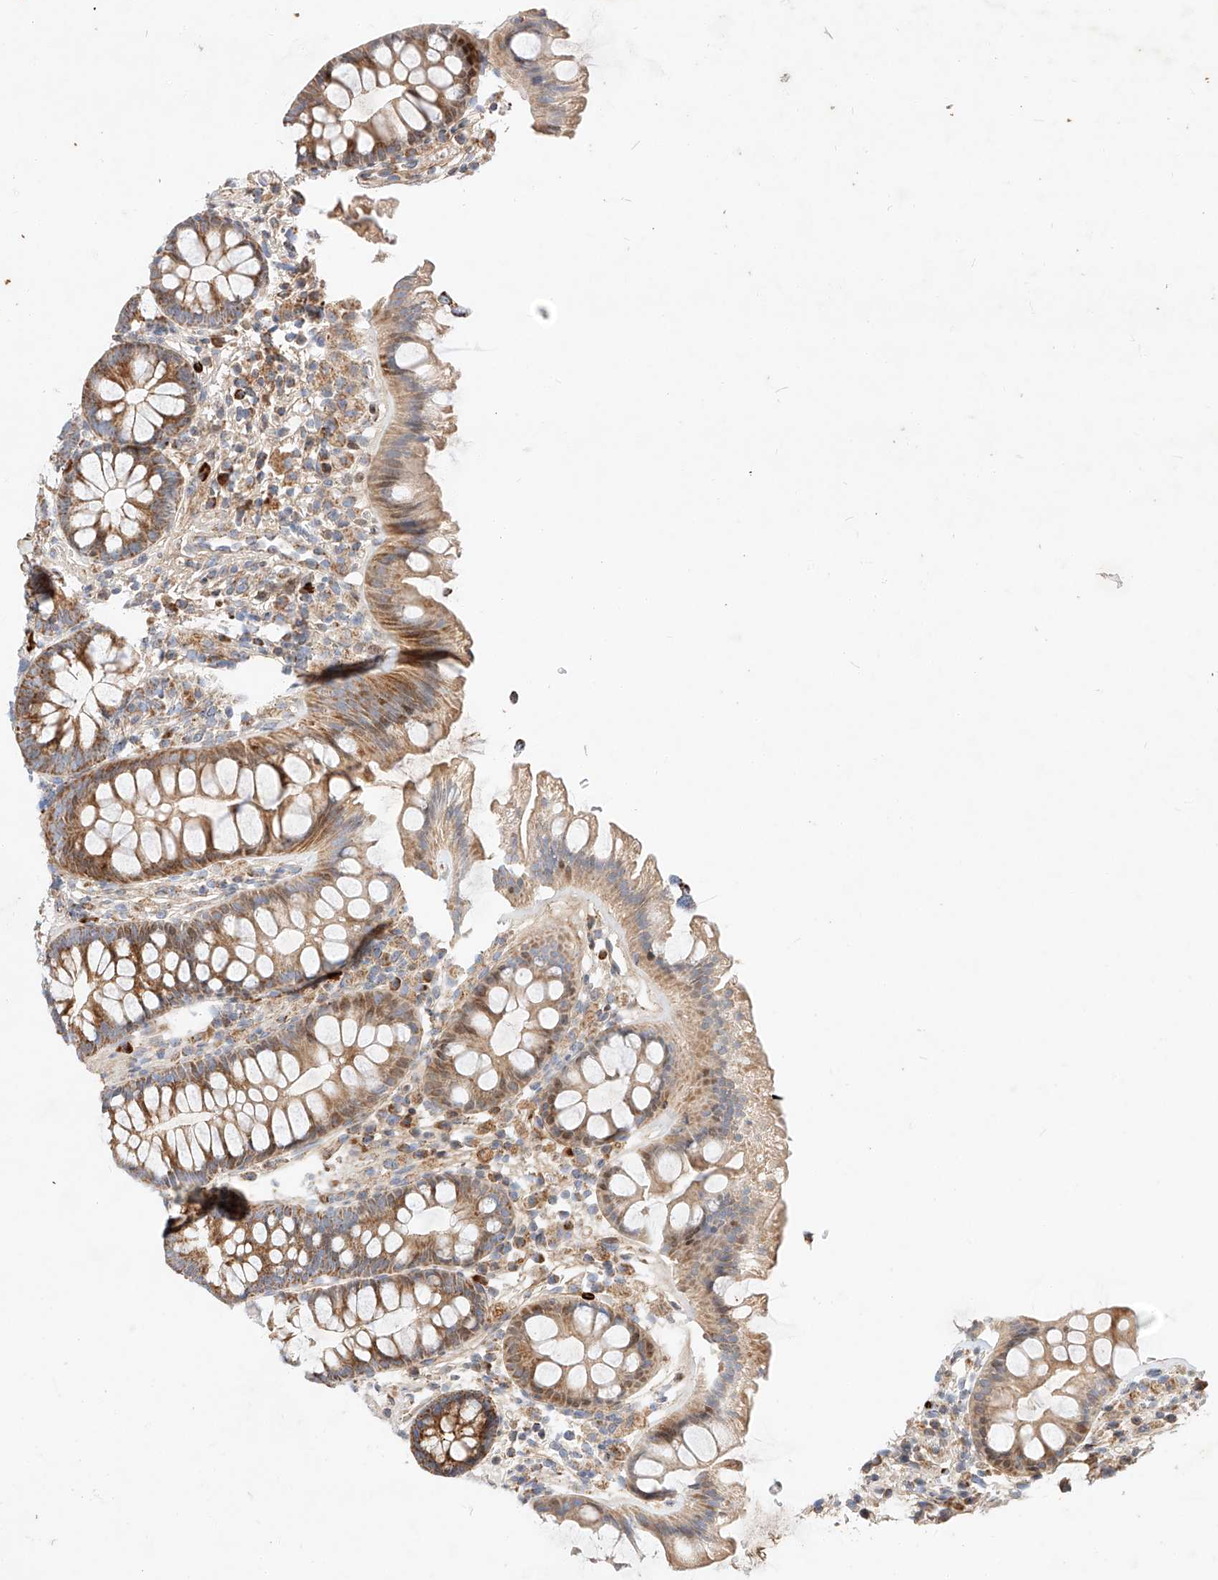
{"staining": {"intensity": "negative", "quantity": "none", "location": "none"}, "tissue": "colon", "cell_type": "Endothelial cells", "image_type": "normal", "snomed": [{"axis": "morphology", "description": "Normal tissue, NOS"}, {"axis": "topography", "description": "Colon"}], "caption": "Endothelial cells show no significant protein expression in benign colon. (Stains: DAB immunohistochemistry with hematoxylin counter stain, Microscopy: brightfield microscopy at high magnification).", "gene": "OSGEPL1", "patient": {"sex": "female", "age": 62}}